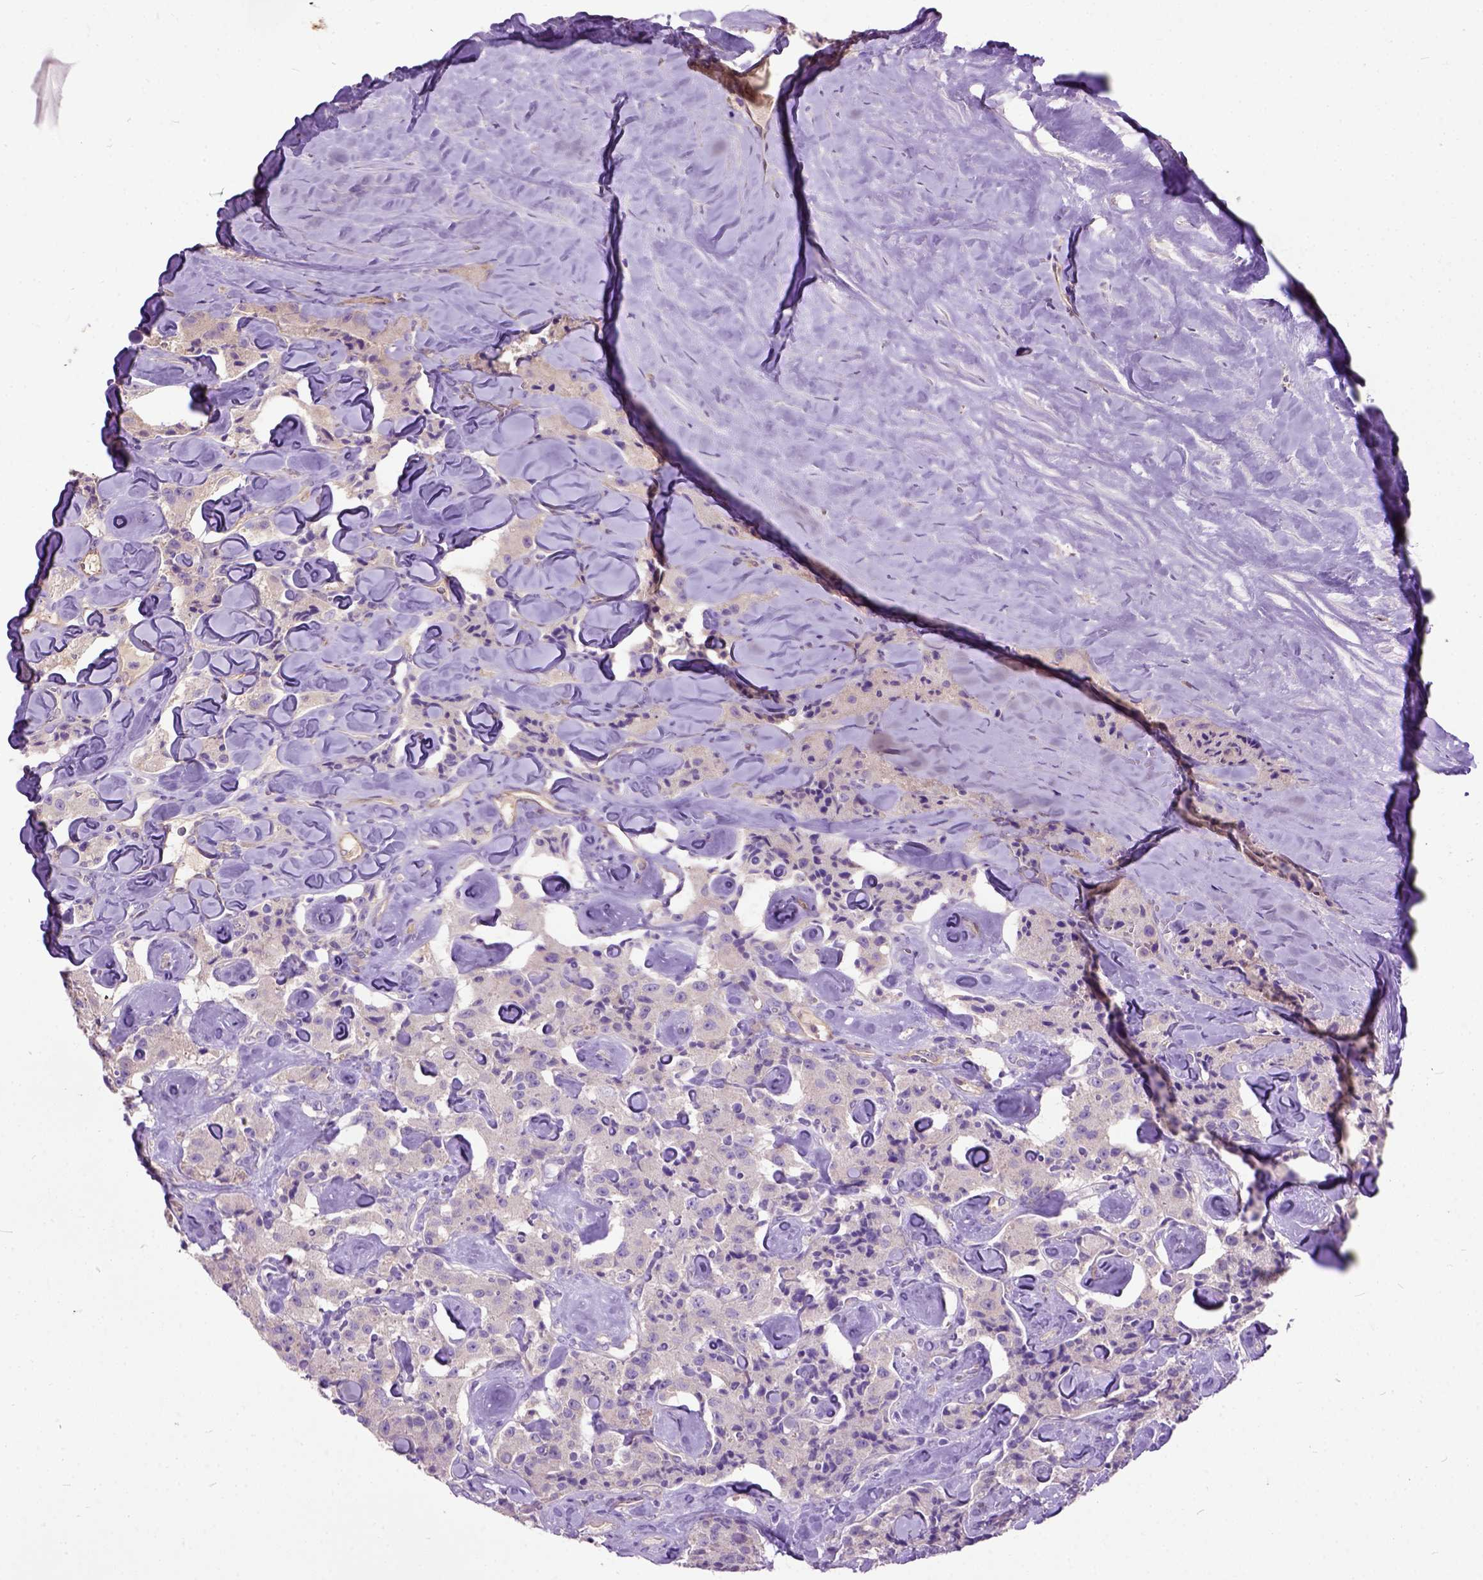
{"staining": {"intensity": "negative", "quantity": "none", "location": "none"}, "tissue": "carcinoid", "cell_type": "Tumor cells", "image_type": "cancer", "snomed": [{"axis": "morphology", "description": "Carcinoid, malignant, NOS"}, {"axis": "topography", "description": "Pancreas"}], "caption": "High magnification brightfield microscopy of malignant carcinoid stained with DAB (brown) and counterstained with hematoxylin (blue): tumor cells show no significant staining. Brightfield microscopy of immunohistochemistry stained with DAB (3,3'-diaminobenzidine) (brown) and hematoxylin (blue), captured at high magnification.", "gene": "SEMA4F", "patient": {"sex": "male", "age": 41}}